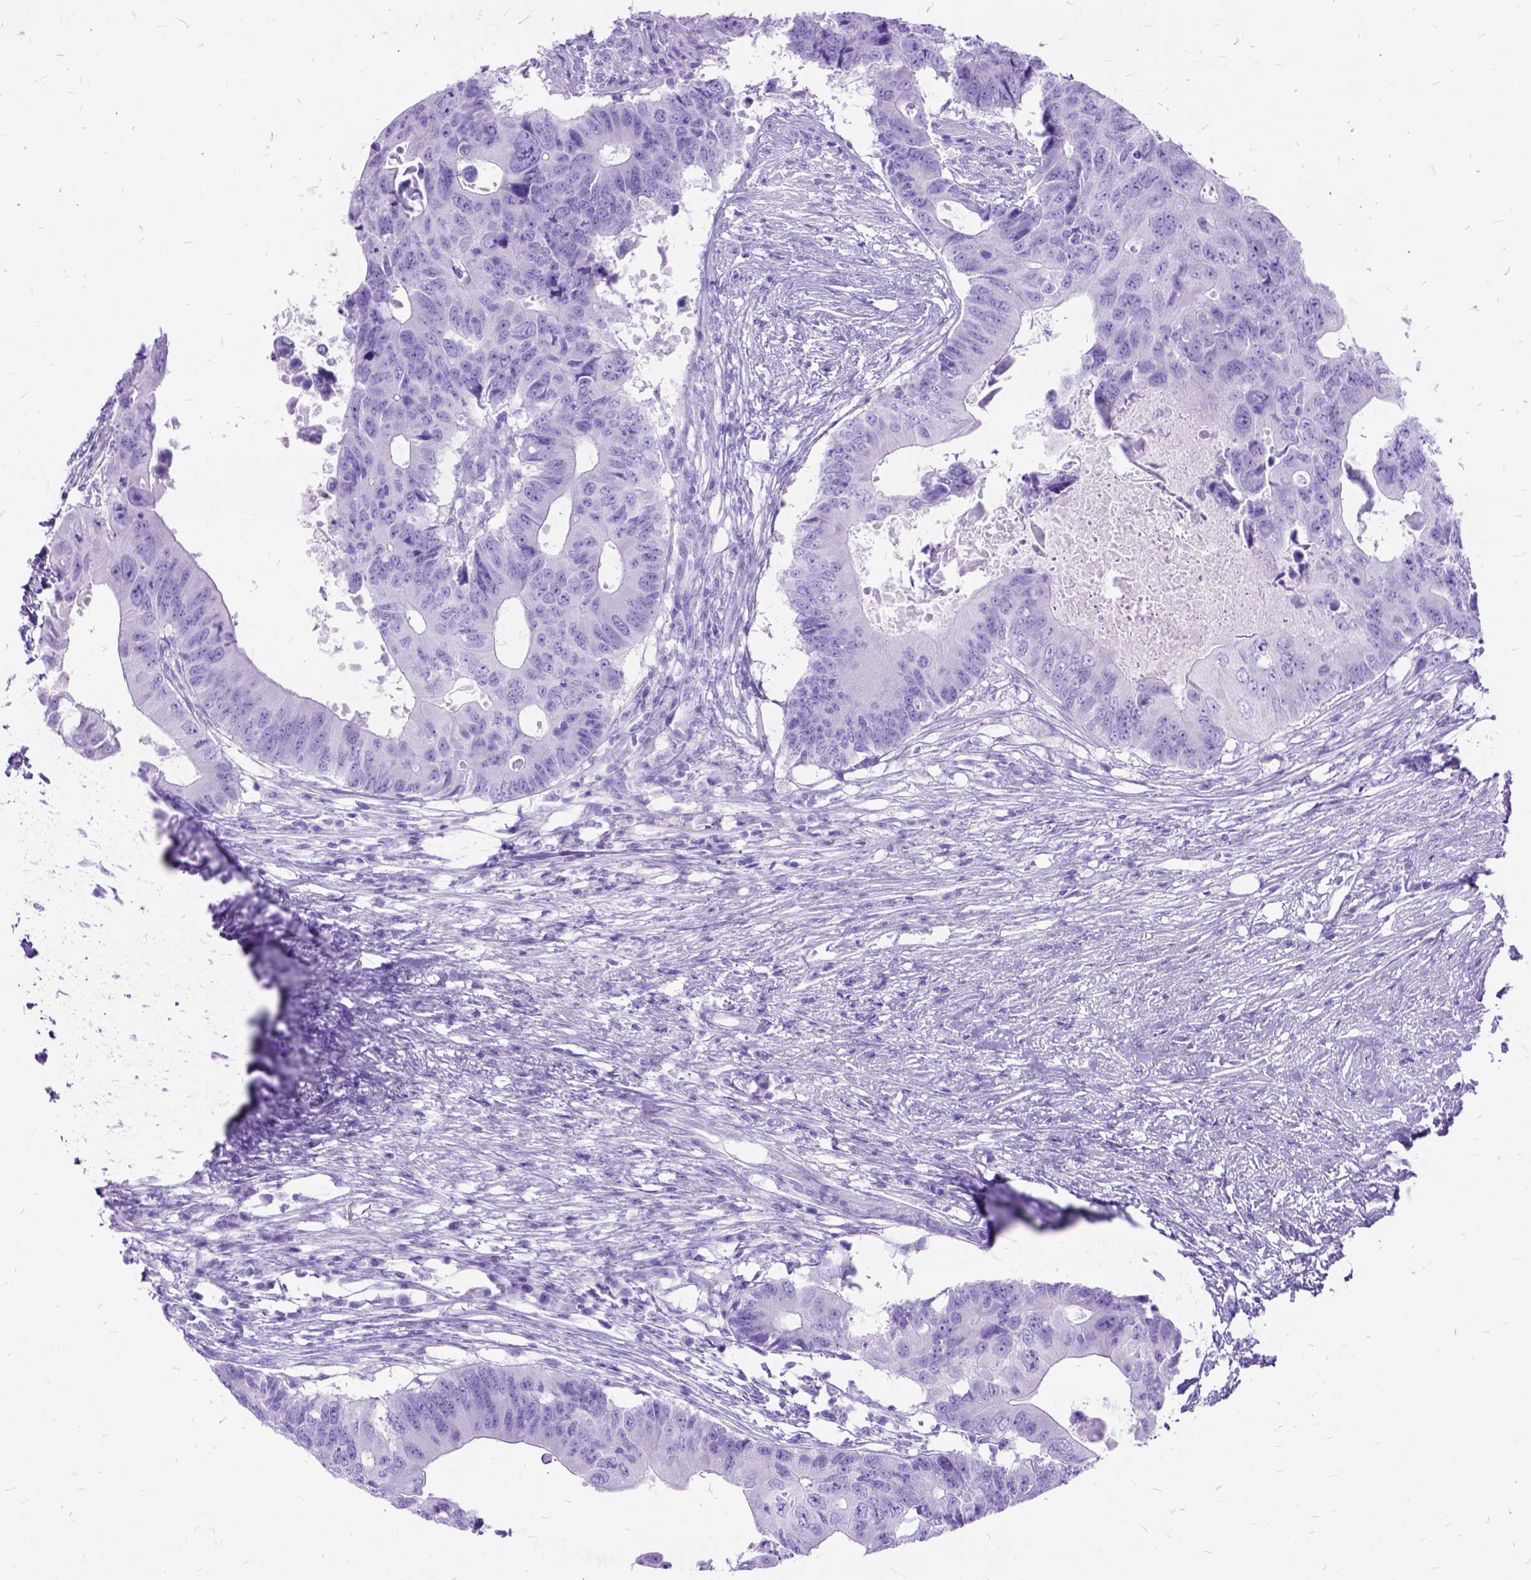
{"staining": {"intensity": "negative", "quantity": "none", "location": "none"}, "tissue": "colorectal cancer", "cell_type": "Tumor cells", "image_type": "cancer", "snomed": [{"axis": "morphology", "description": "Adenocarcinoma, NOS"}, {"axis": "topography", "description": "Colon"}], "caption": "Tumor cells show no significant protein expression in colorectal adenocarcinoma. Nuclei are stained in blue.", "gene": "DNAH2", "patient": {"sex": "male", "age": 71}}